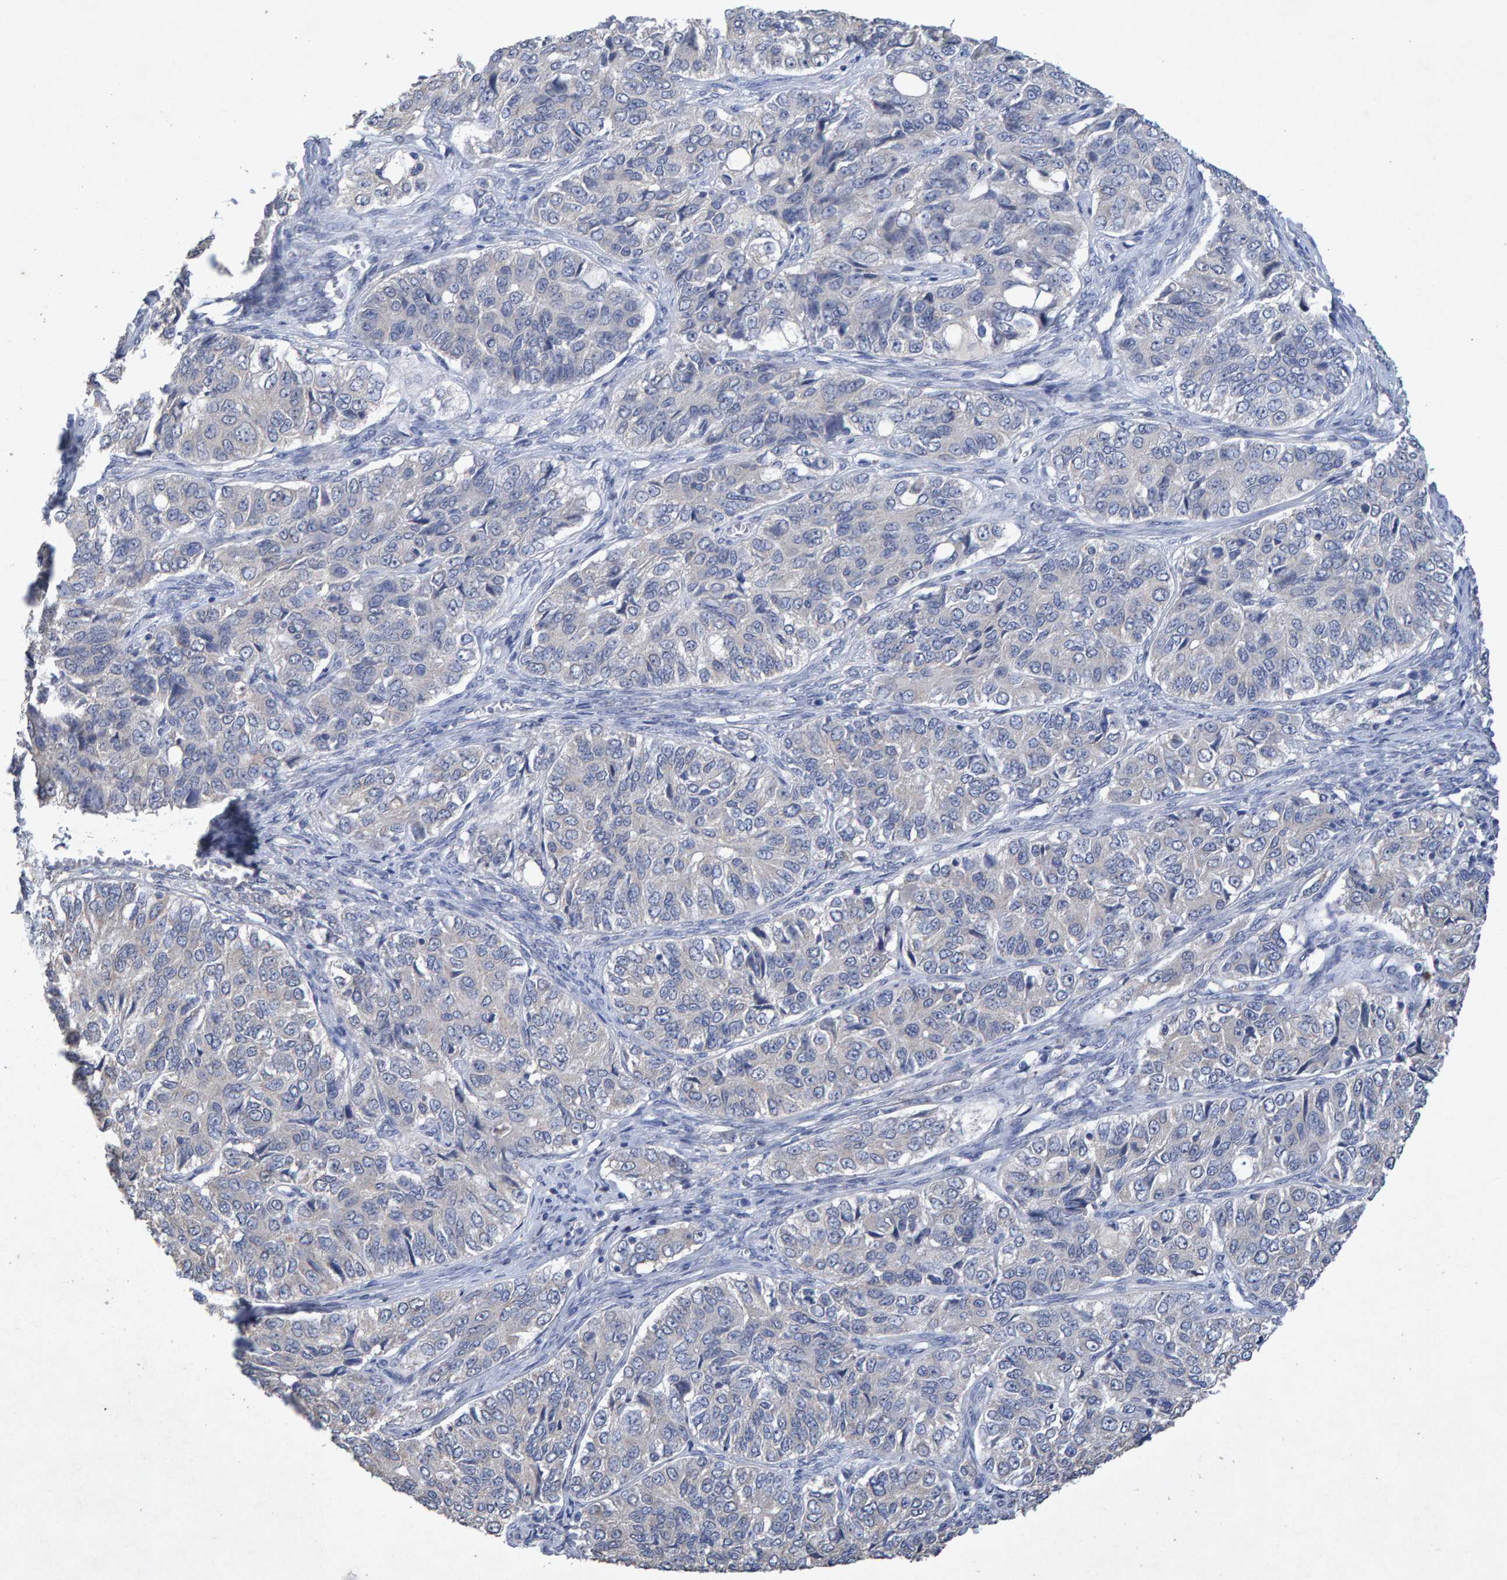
{"staining": {"intensity": "negative", "quantity": "none", "location": "none"}, "tissue": "ovarian cancer", "cell_type": "Tumor cells", "image_type": "cancer", "snomed": [{"axis": "morphology", "description": "Carcinoma, endometroid"}, {"axis": "topography", "description": "Ovary"}], "caption": "An immunohistochemistry (IHC) micrograph of endometroid carcinoma (ovarian) is shown. There is no staining in tumor cells of endometroid carcinoma (ovarian).", "gene": "CTH", "patient": {"sex": "female", "age": 51}}